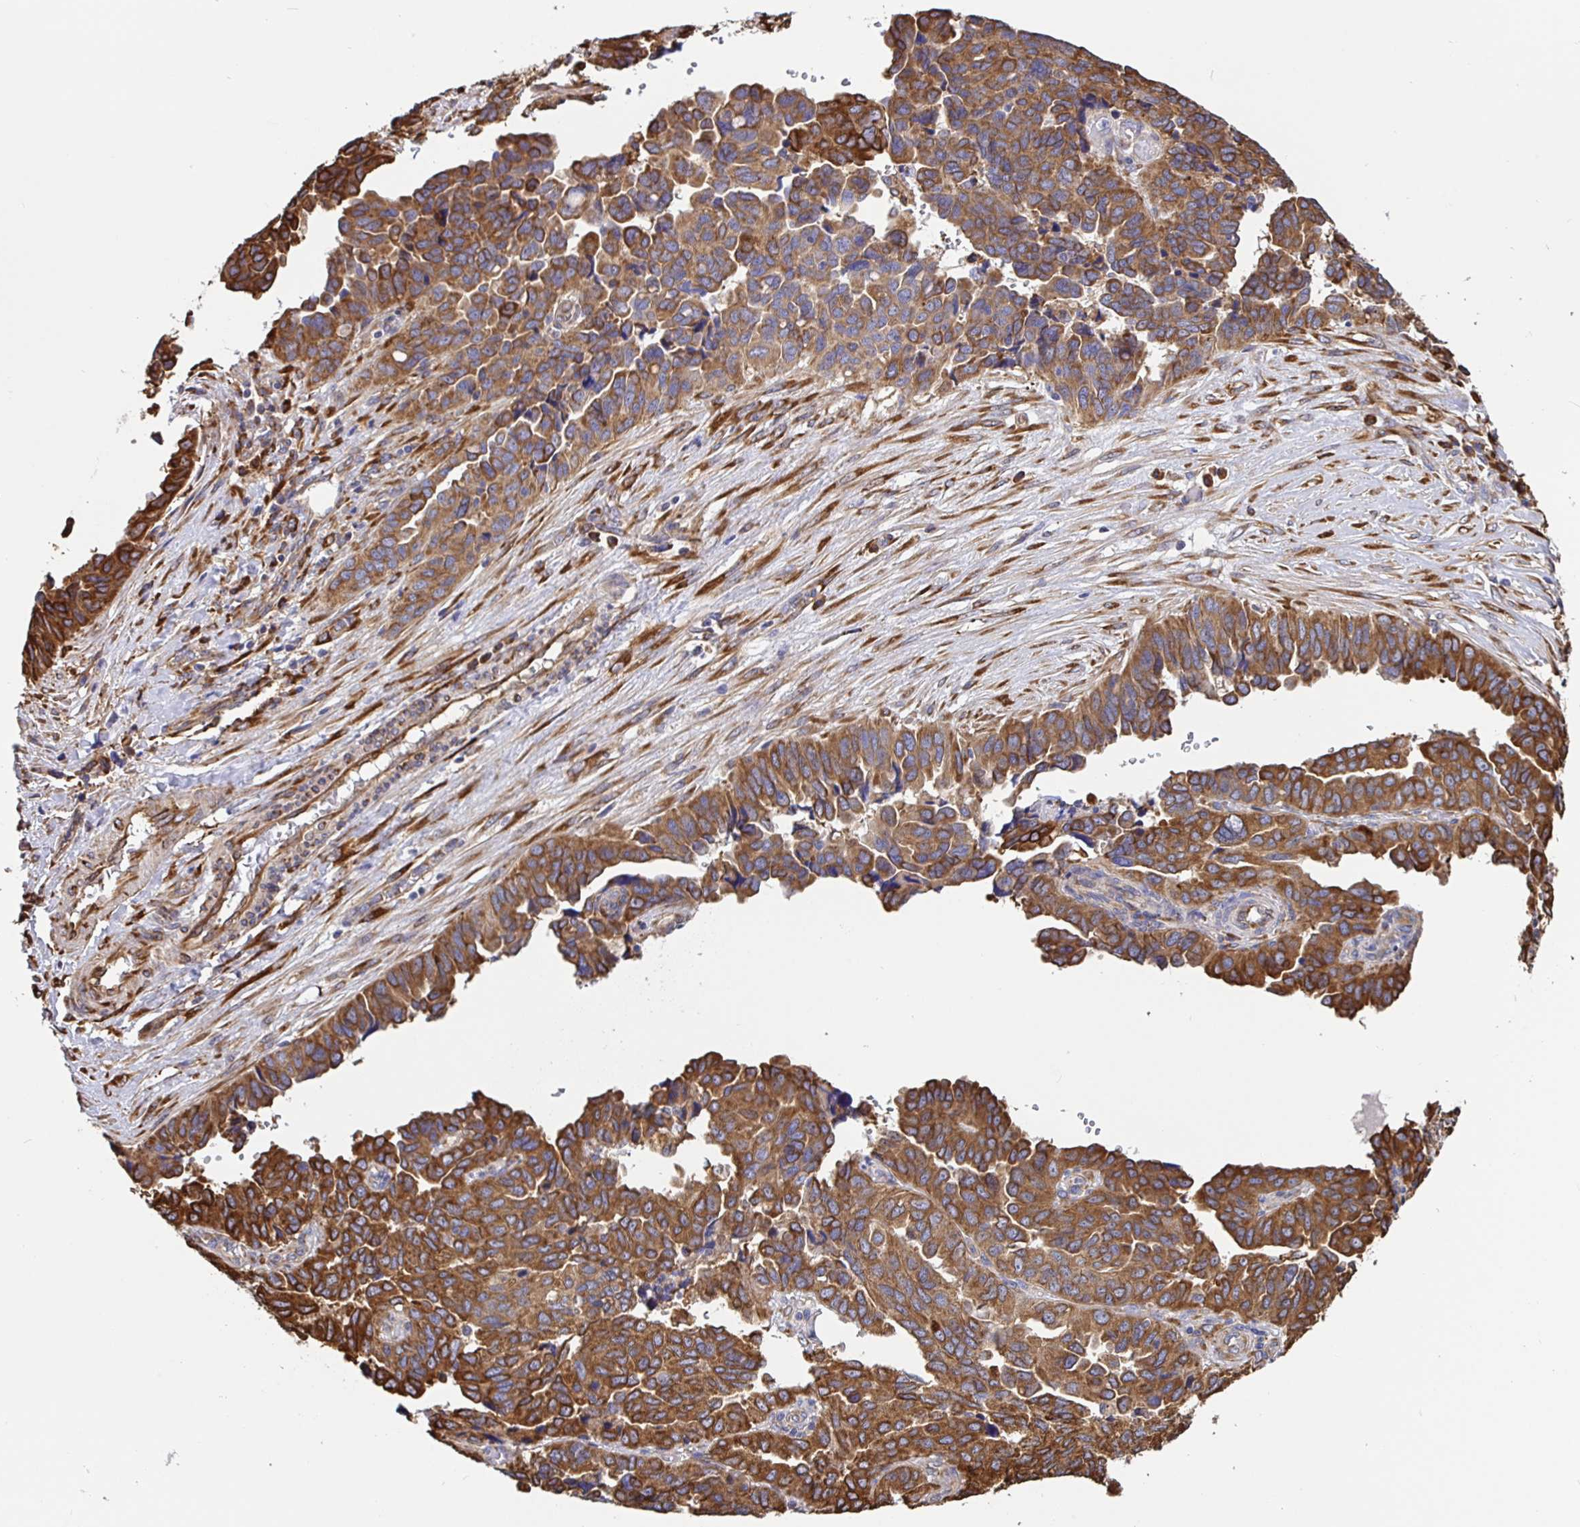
{"staining": {"intensity": "strong", "quantity": ">75%", "location": "cytoplasmic/membranous"}, "tissue": "ovarian cancer", "cell_type": "Tumor cells", "image_type": "cancer", "snomed": [{"axis": "morphology", "description": "Cystadenocarcinoma, serous, NOS"}, {"axis": "topography", "description": "Ovary"}], "caption": "IHC (DAB) staining of human serous cystadenocarcinoma (ovarian) displays strong cytoplasmic/membranous protein staining in approximately >75% of tumor cells. (IHC, brightfield microscopy, high magnification).", "gene": "MAOA", "patient": {"sex": "female", "age": 64}}